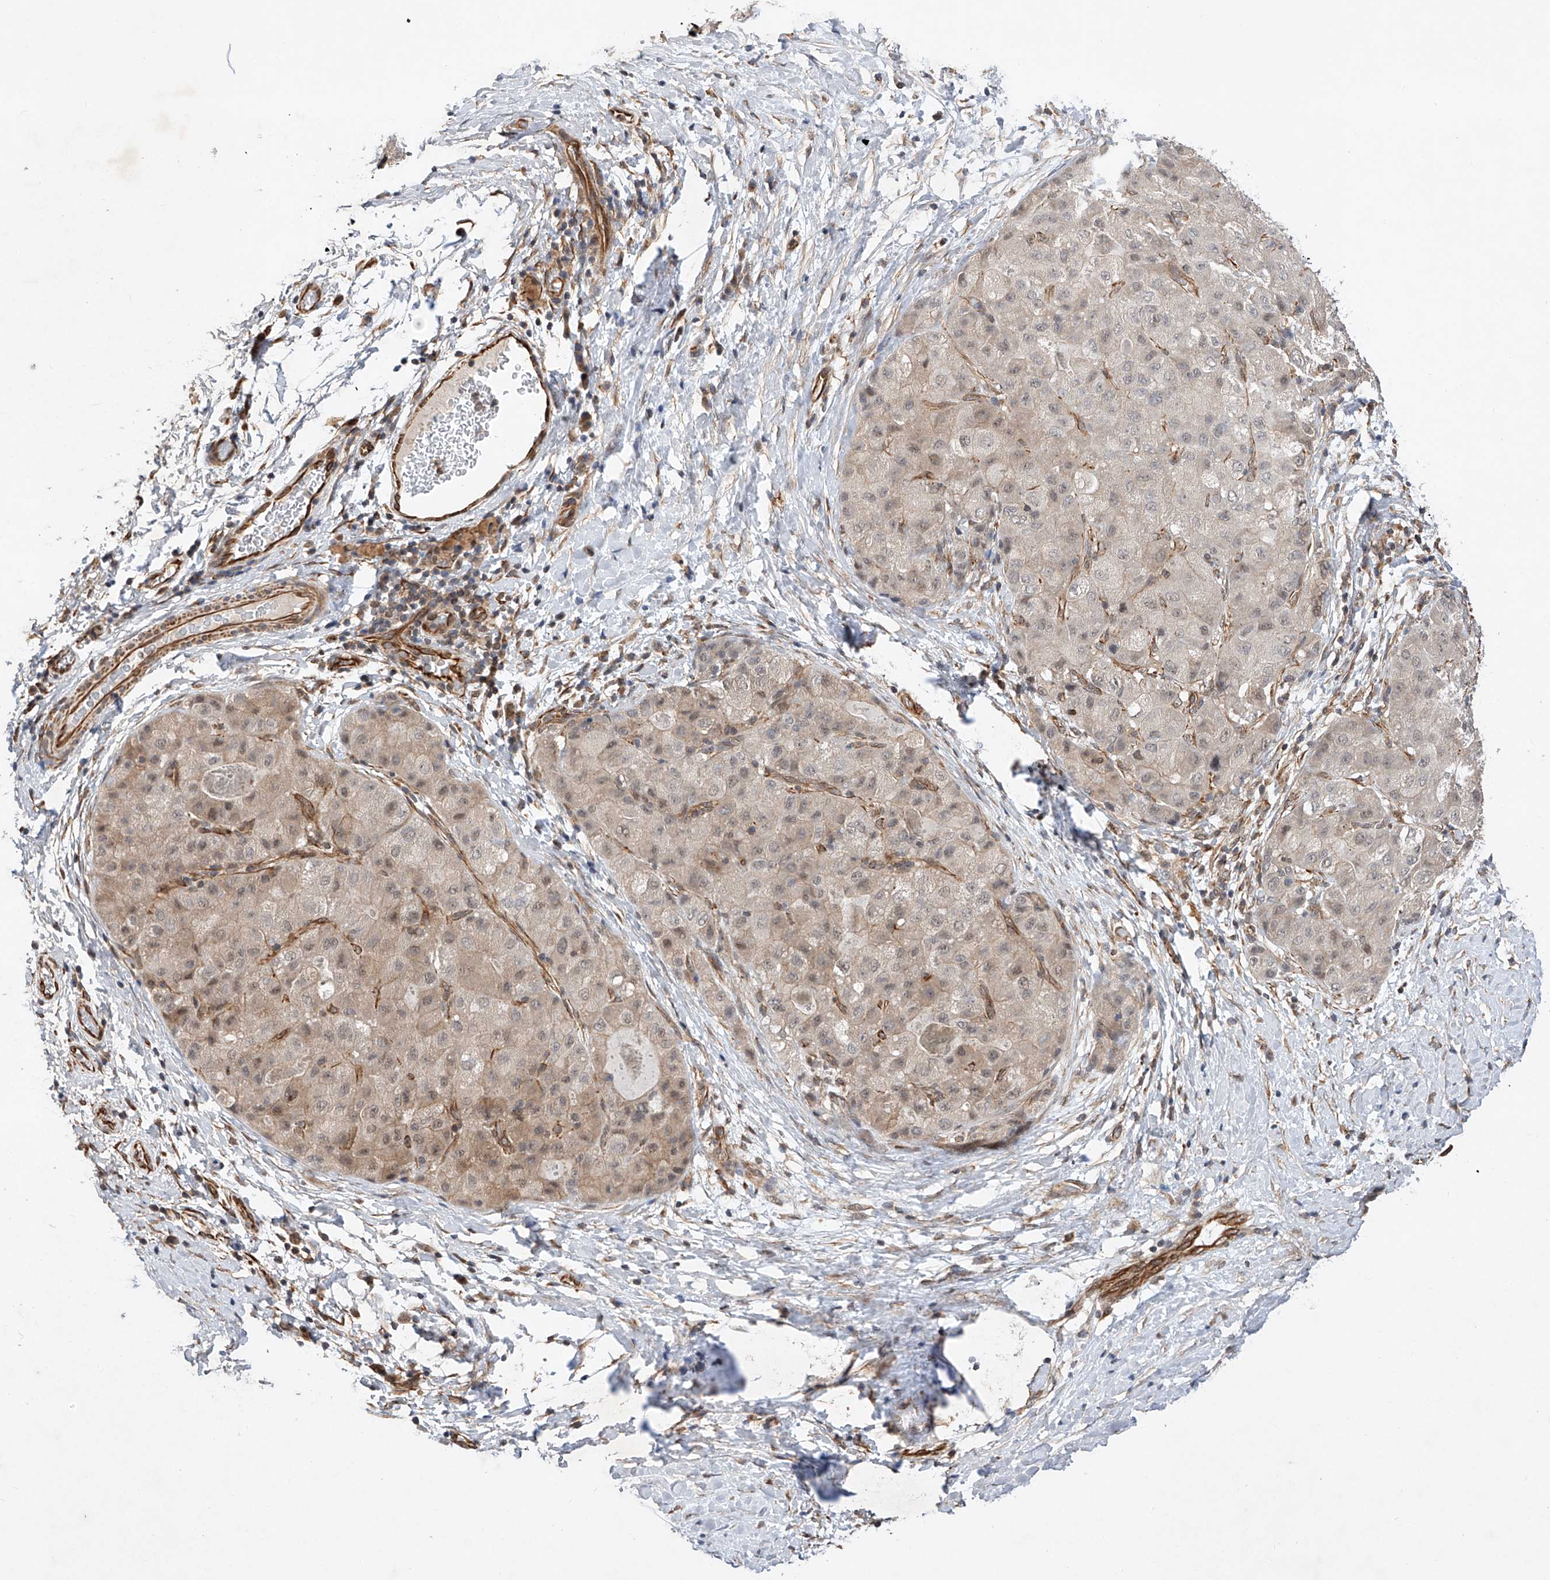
{"staining": {"intensity": "weak", "quantity": "<25%", "location": "cytoplasmic/membranous"}, "tissue": "liver cancer", "cell_type": "Tumor cells", "image_type": "cancer", "snomed": [{"axis": "morphology", "description": "Carcinoma, Hepatocellular, NOS"}, {"axis": "topography", "description": "Liver"}], "caption": "Micrograph shows no significant protein expression in tumor cells of liver cancer (hepatocellular carcinoma).", "gene": "AMD1", "patient": {"sex": "male", "age": 80}}